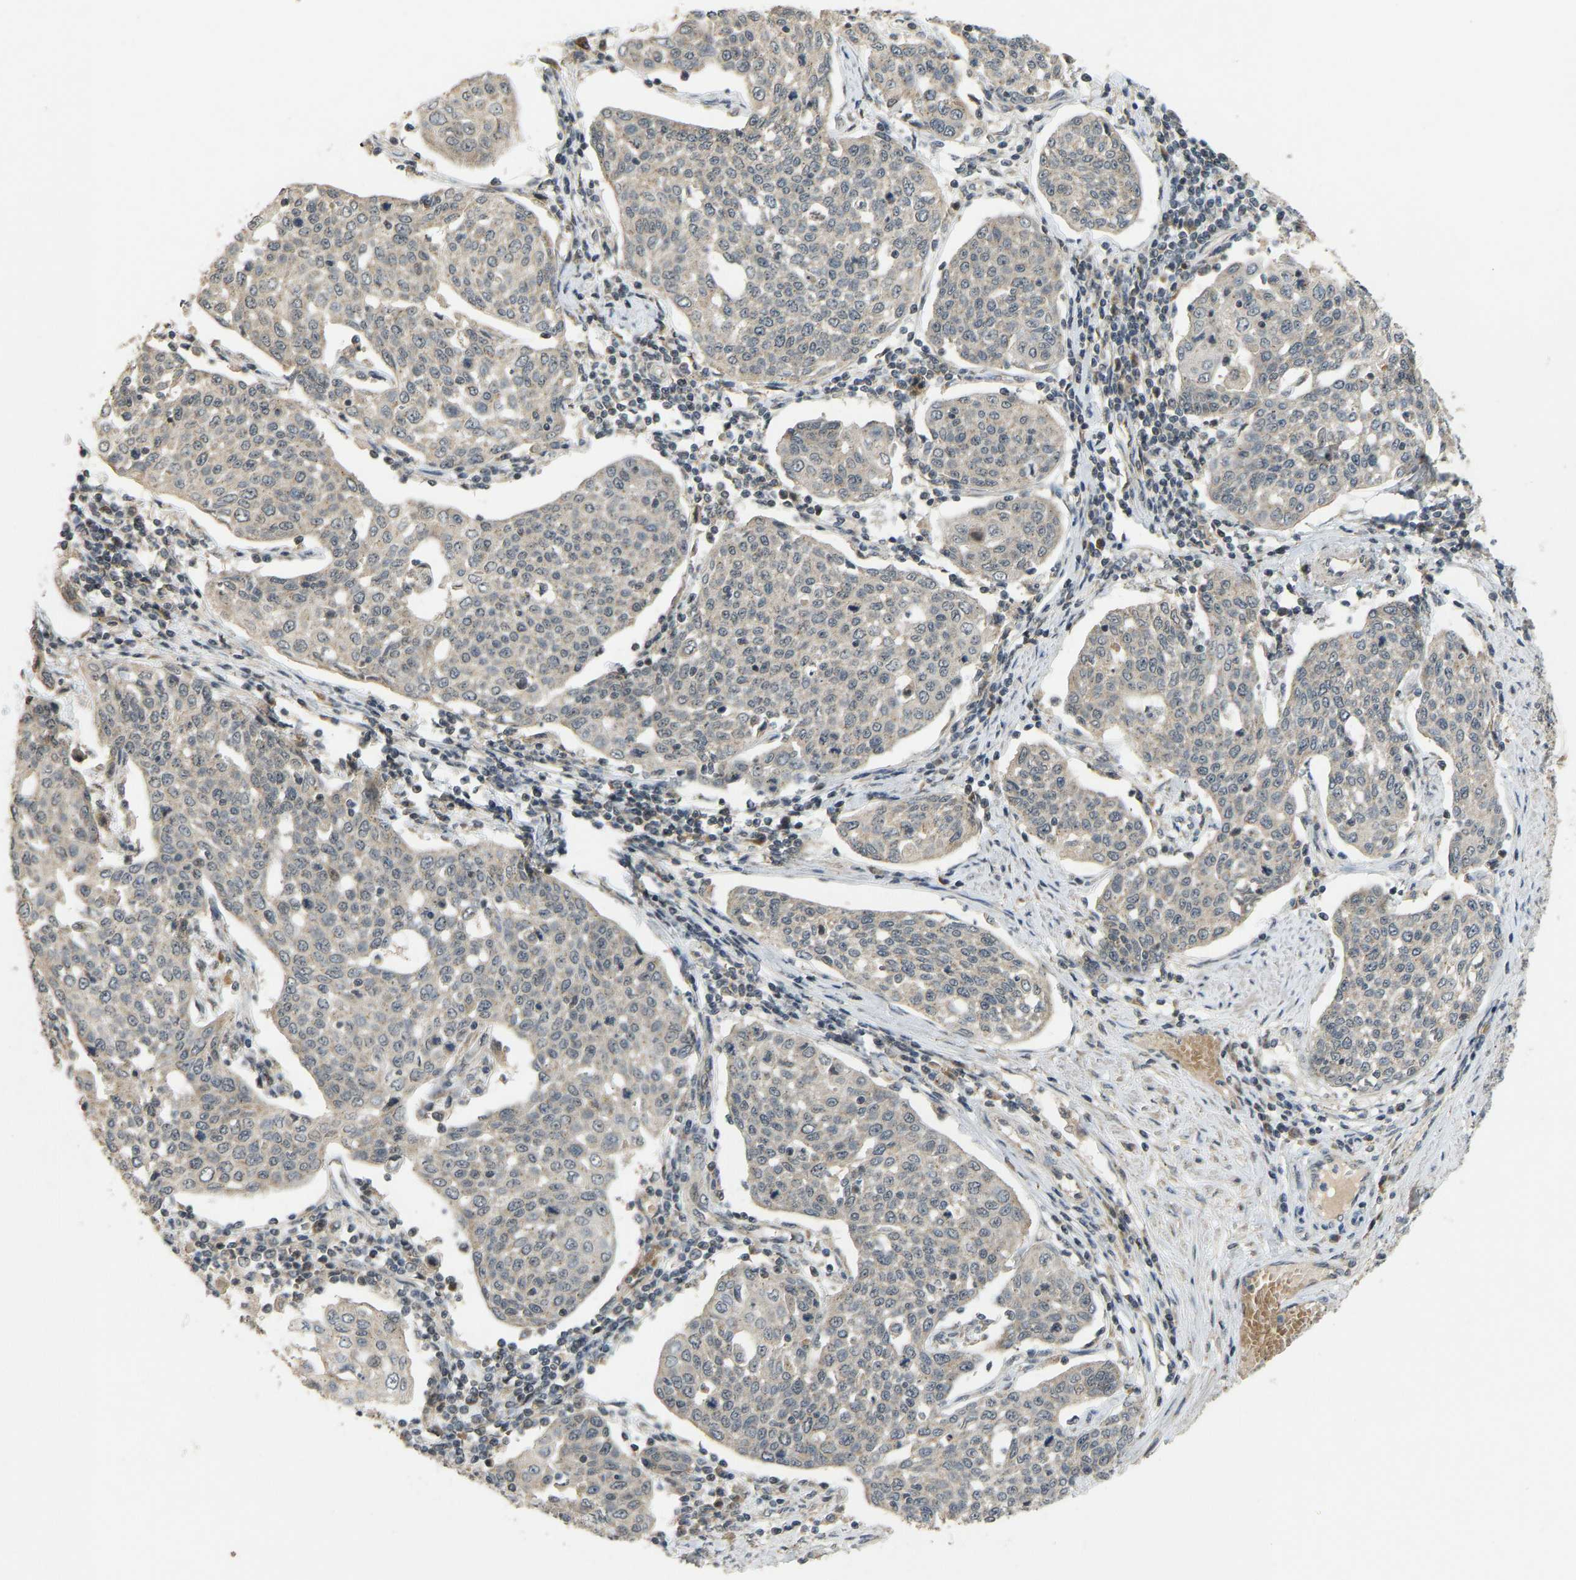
{"staining": {"intensity": "negative", "quantity": "none", "location": "none"}, "tissue": "cervical cancer", "cell_type": "Tumor cells", "image_type": "cancer", "snomed": [{"axis": "morphology", "description": "Squamous cell carcinoma, NOS"}, {"axis": "topography", "description": "Cervix"}], "caption": "Immunohistochemistry (IHC) histopathology image of human cervical cancer (squamous cell carcinoma) stained for a protein (brown), which shows no positivity in tumor cells.", "gene": "ACADS", "patient": {"sex": "female", "age": 34}}